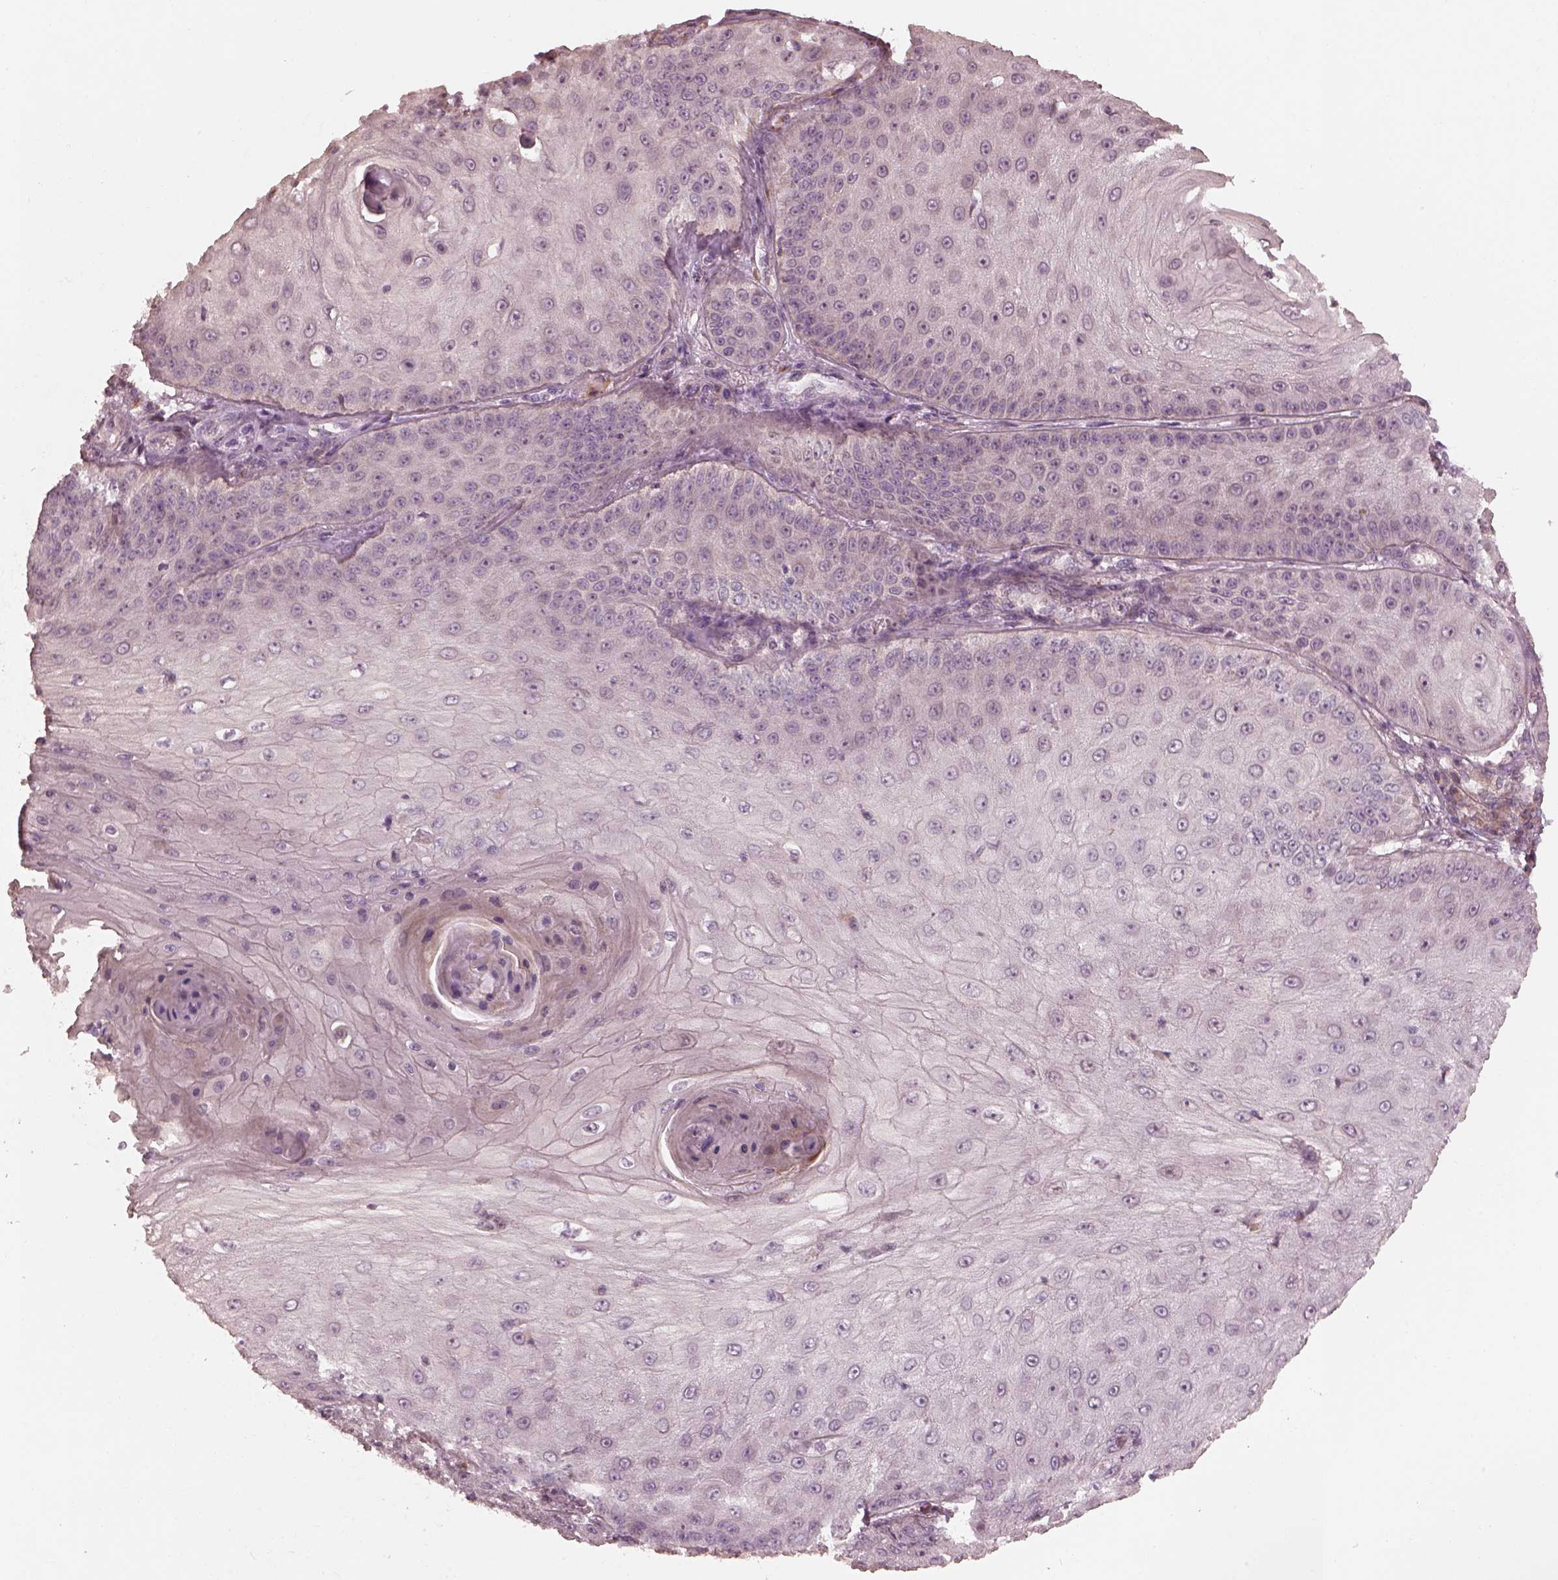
{"staining": {"intensity": "negative", "quantity": "none", "location": "none"}, "tissue": "skin cancer", "cell_type": "Tumor cells", "image_type": "cancer", "snomed": [{"axis": "morphology", "description": "Squamous cell carcinoma, NOS"}, {"axis": "topography", "description": "Skin"}], "caption": "Immunohistochemical staining of human skin cancer displays no significant staining in tumor cells.", "gene": "SLC25A46", "patient": {"sex": "male", "age": 70}}